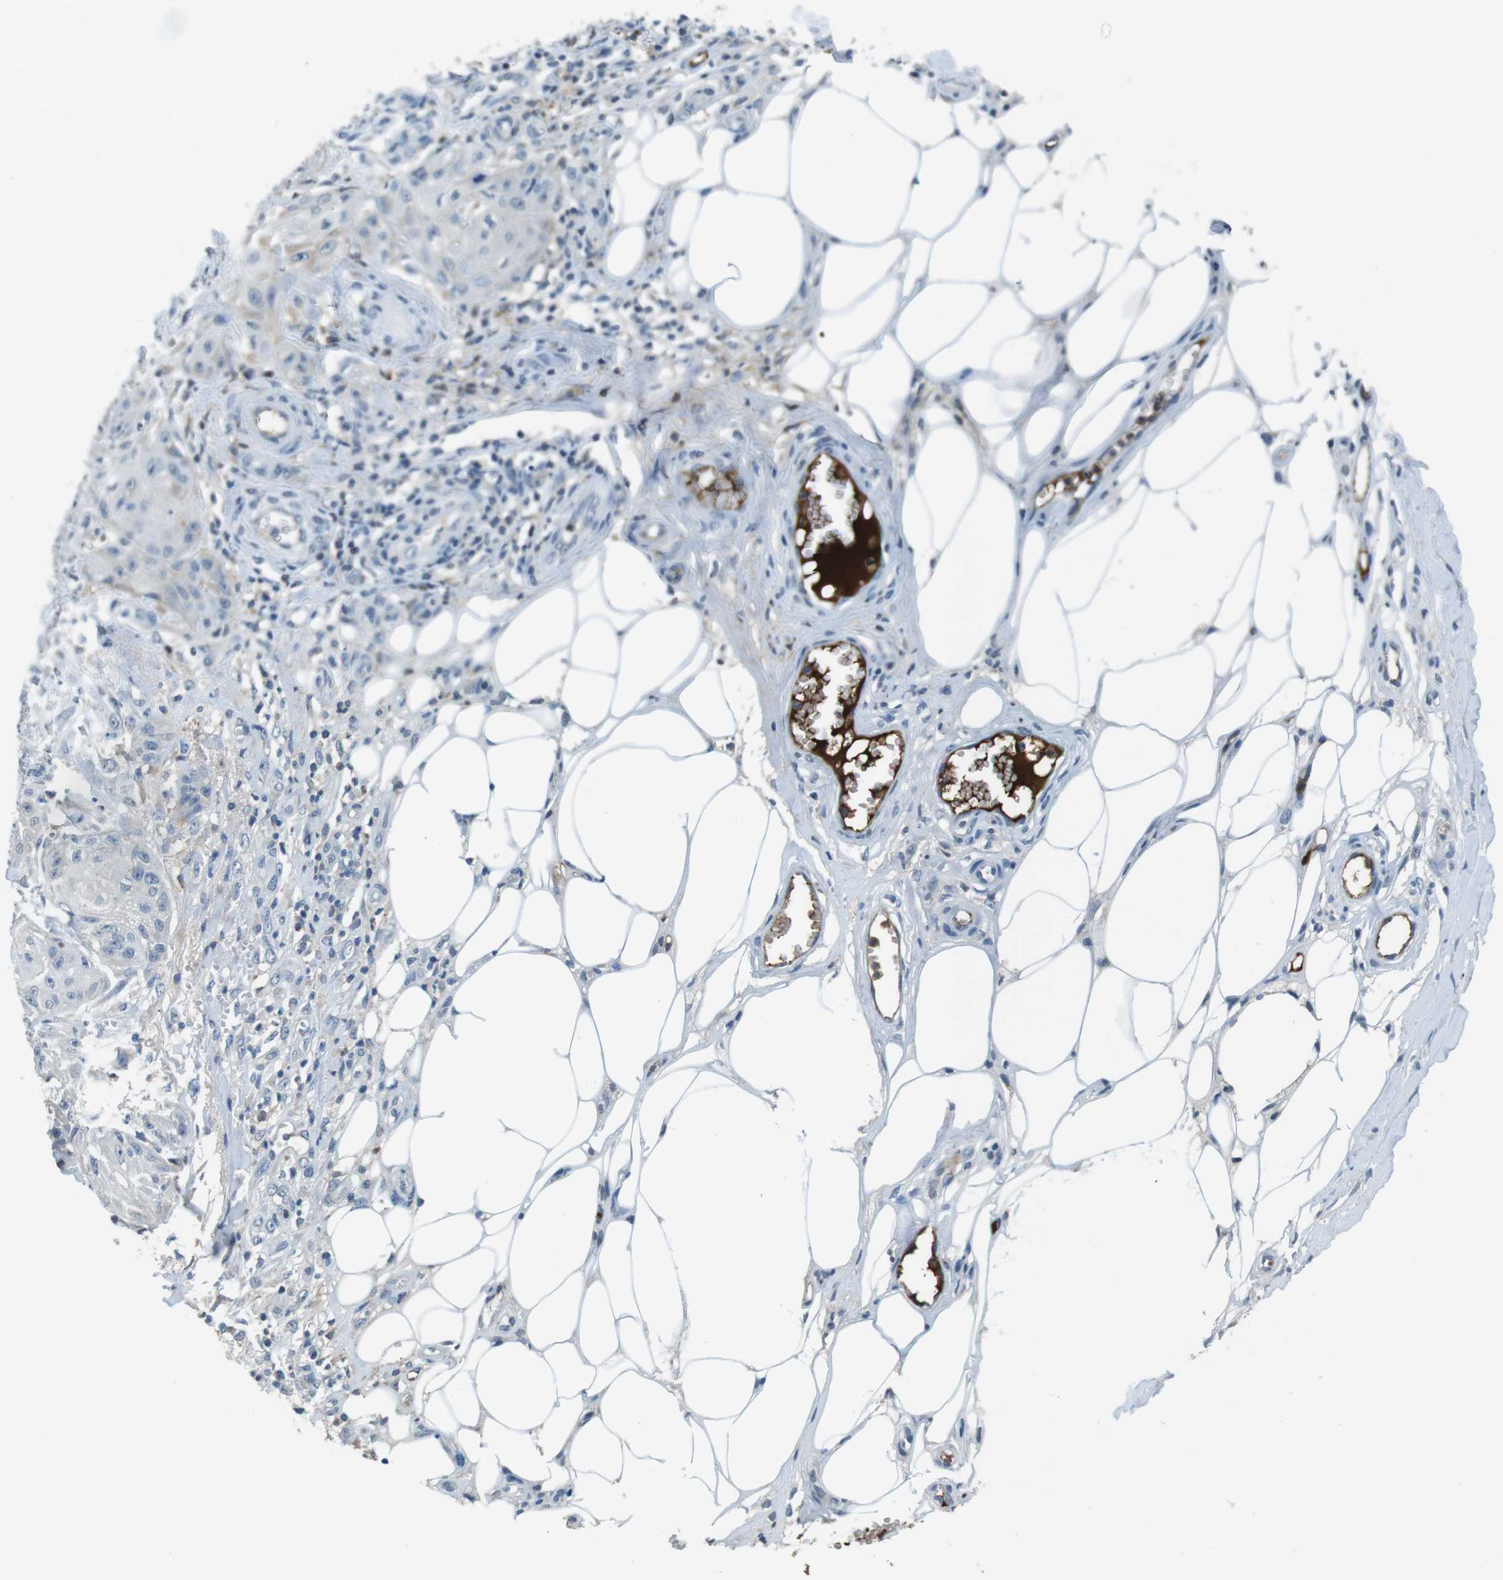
{"staining": {"intensity": "negative", "quantity": "none", "location": "none"}, "tissue": "skin cancer", "cell_type": "Tumor cells", "image_type": "cancer", "snomed": [{"axis": "morphology", "description": "Squamous cell carcinoma, NOS"}, {"axis": "topography", "description": "Skin"}], "caption": "Human skin squamous cell carcinoma stained for a protein using IHC reveals no expression in tumor cells.", "gene": "TMPRSS15", "patient": {"sex": "male", "age": 74}}